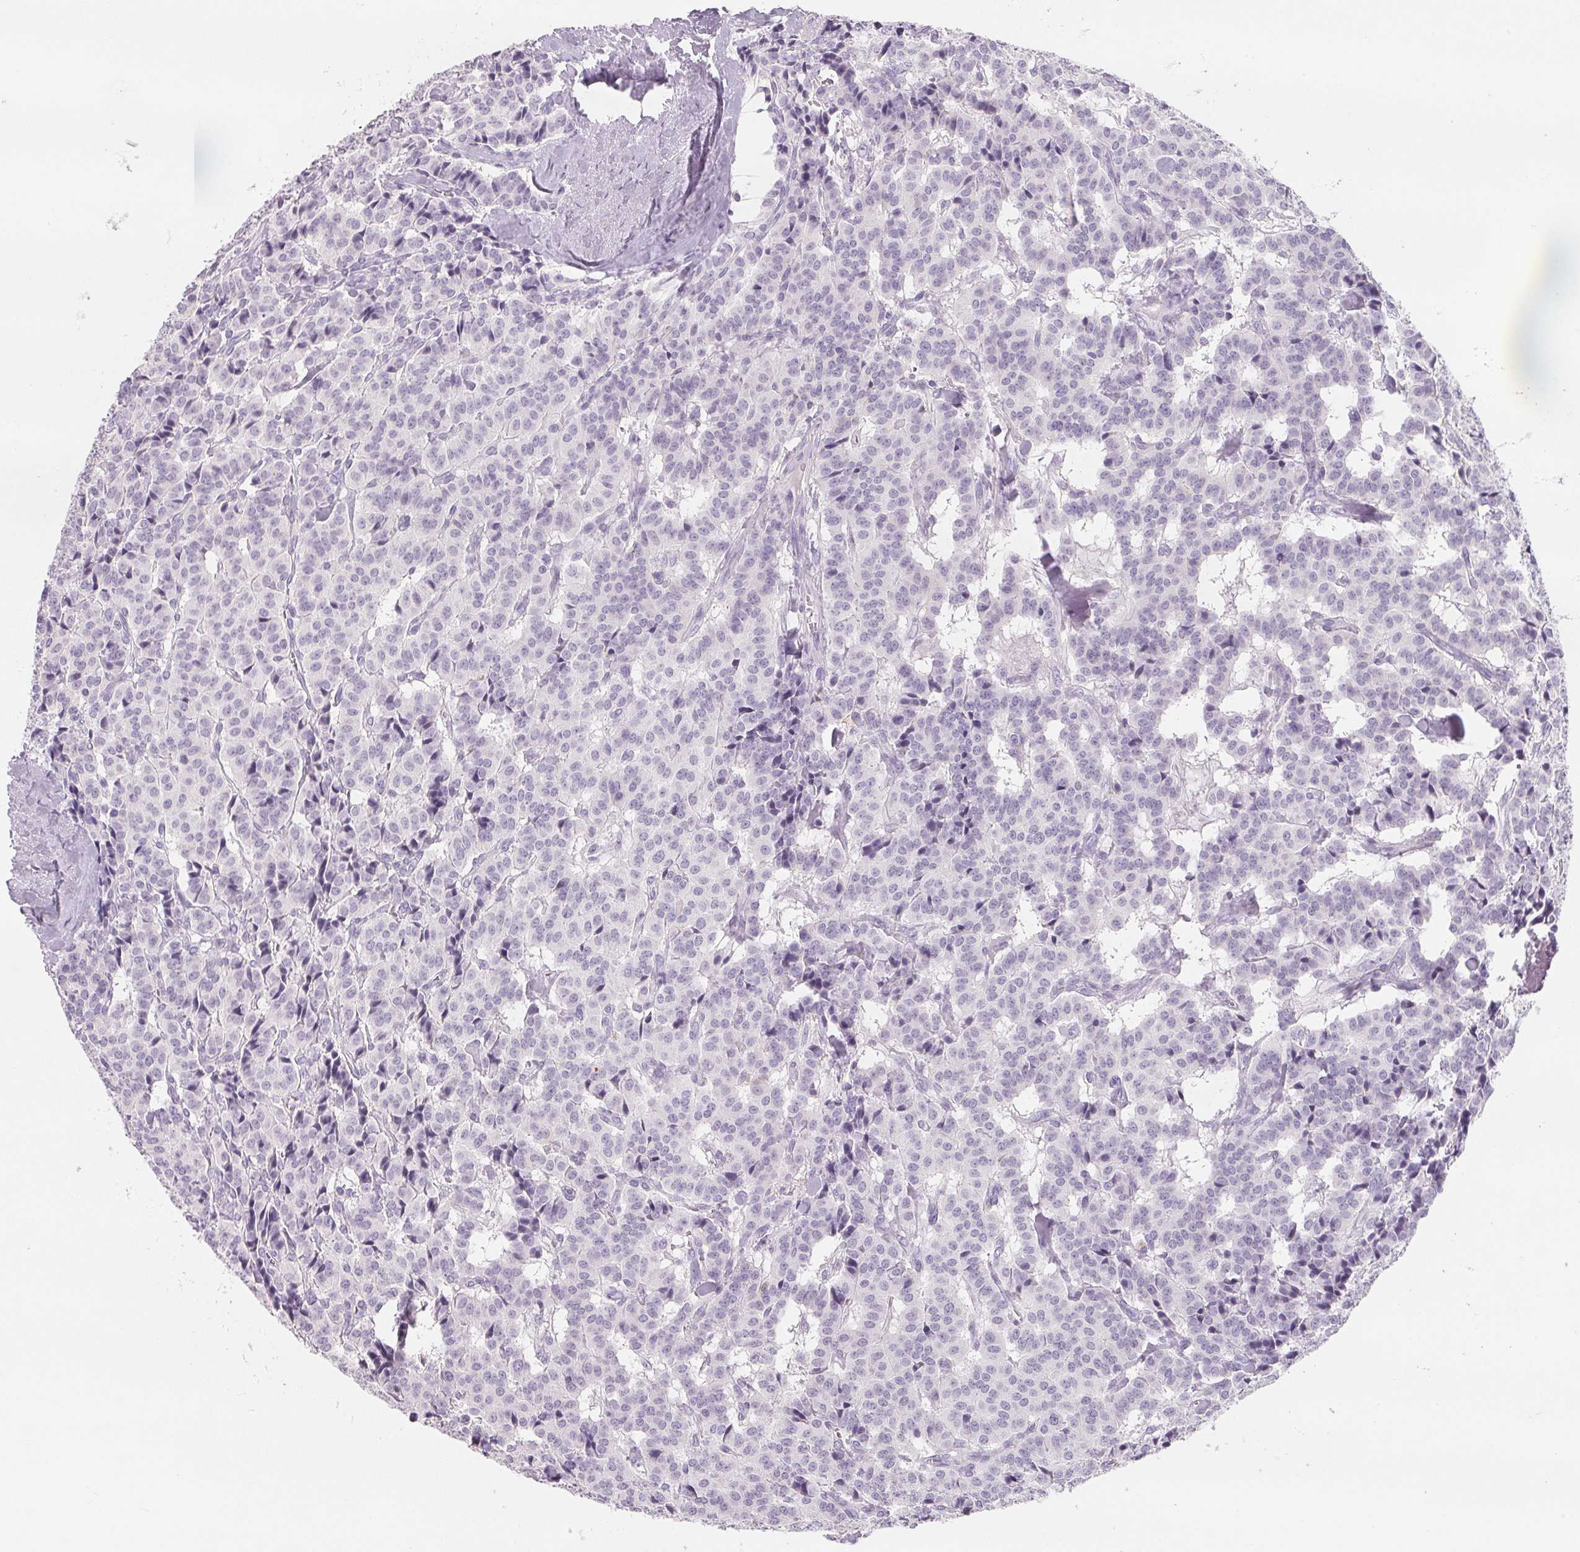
{"staining": {"intensity": "negative", "quantity": "none", "location": "none"}, "tissue": "carcinoid", "cell_type": "Tumor cells", "image_type": "cancer", "snomed": [{"axis": "morphology", "description": "Normal tissue, NOS"}, {"axis": "morphology", "description": "Carcinoid, malignant, NOS"}, {"axis": "topography", "description": "Lung"}], "caption": "Immunohistochemical staining of carcinoid (malignant) displays no significant positivity in tumor cells.", "gene": "CD69", "patient": {"sex": "female", "age": 46}}